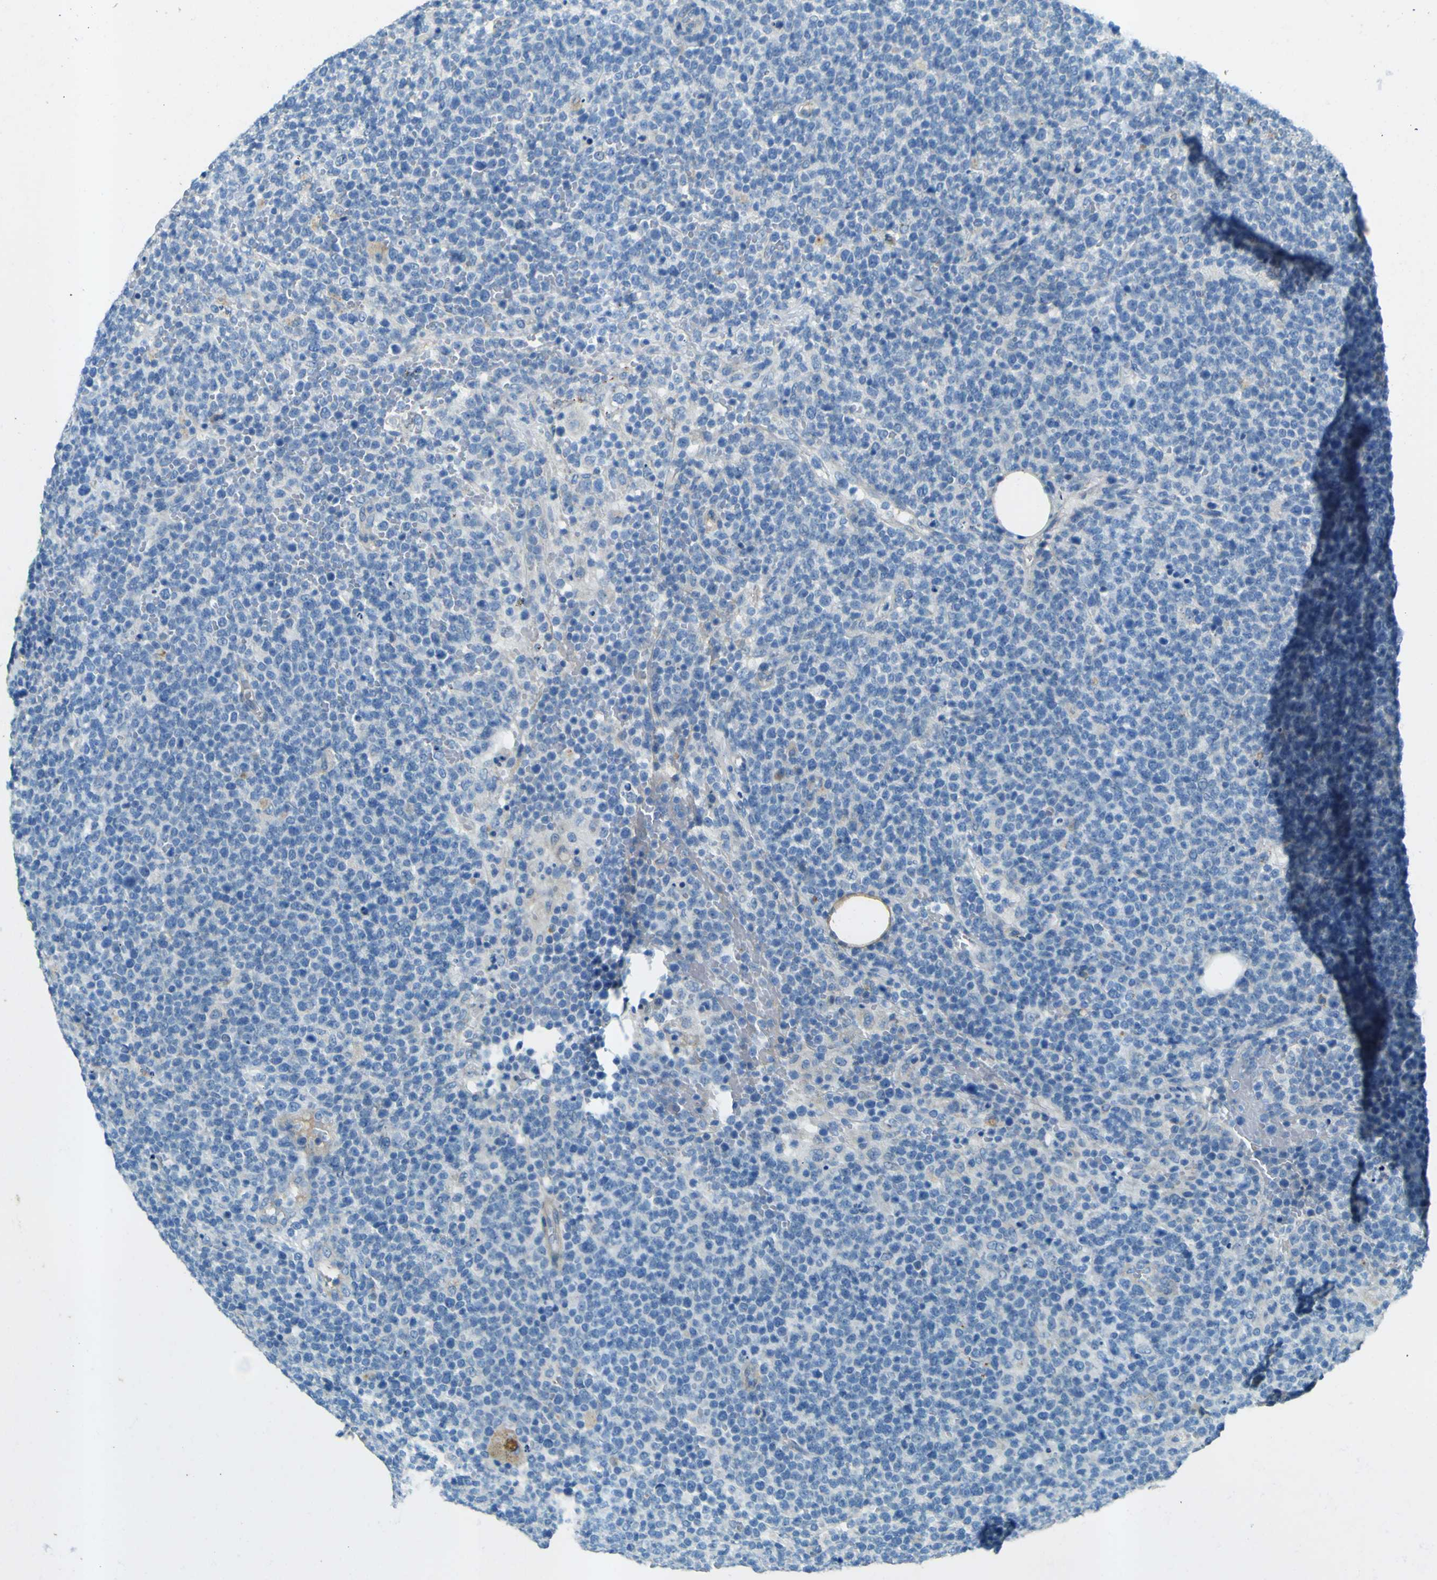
{"staining": {"intensity": "negative", "quantity": "none", "location": "none"}, "tissue": "lymphoma", "cell_type": "Tumor cells", "image_type": "cancer", "snomed": [{"axis": "morphology", "description": "Malignant lymphoma, non-Hodgkin's type, High grade"}, {"axis": "topography", "description": "Lymph node"}], "caption": "This is an IHC image of human lymphoma. There is no expression in tumor cells.", "gene": "PDE9A", "patient": {"sex": "male", "age": 61}}